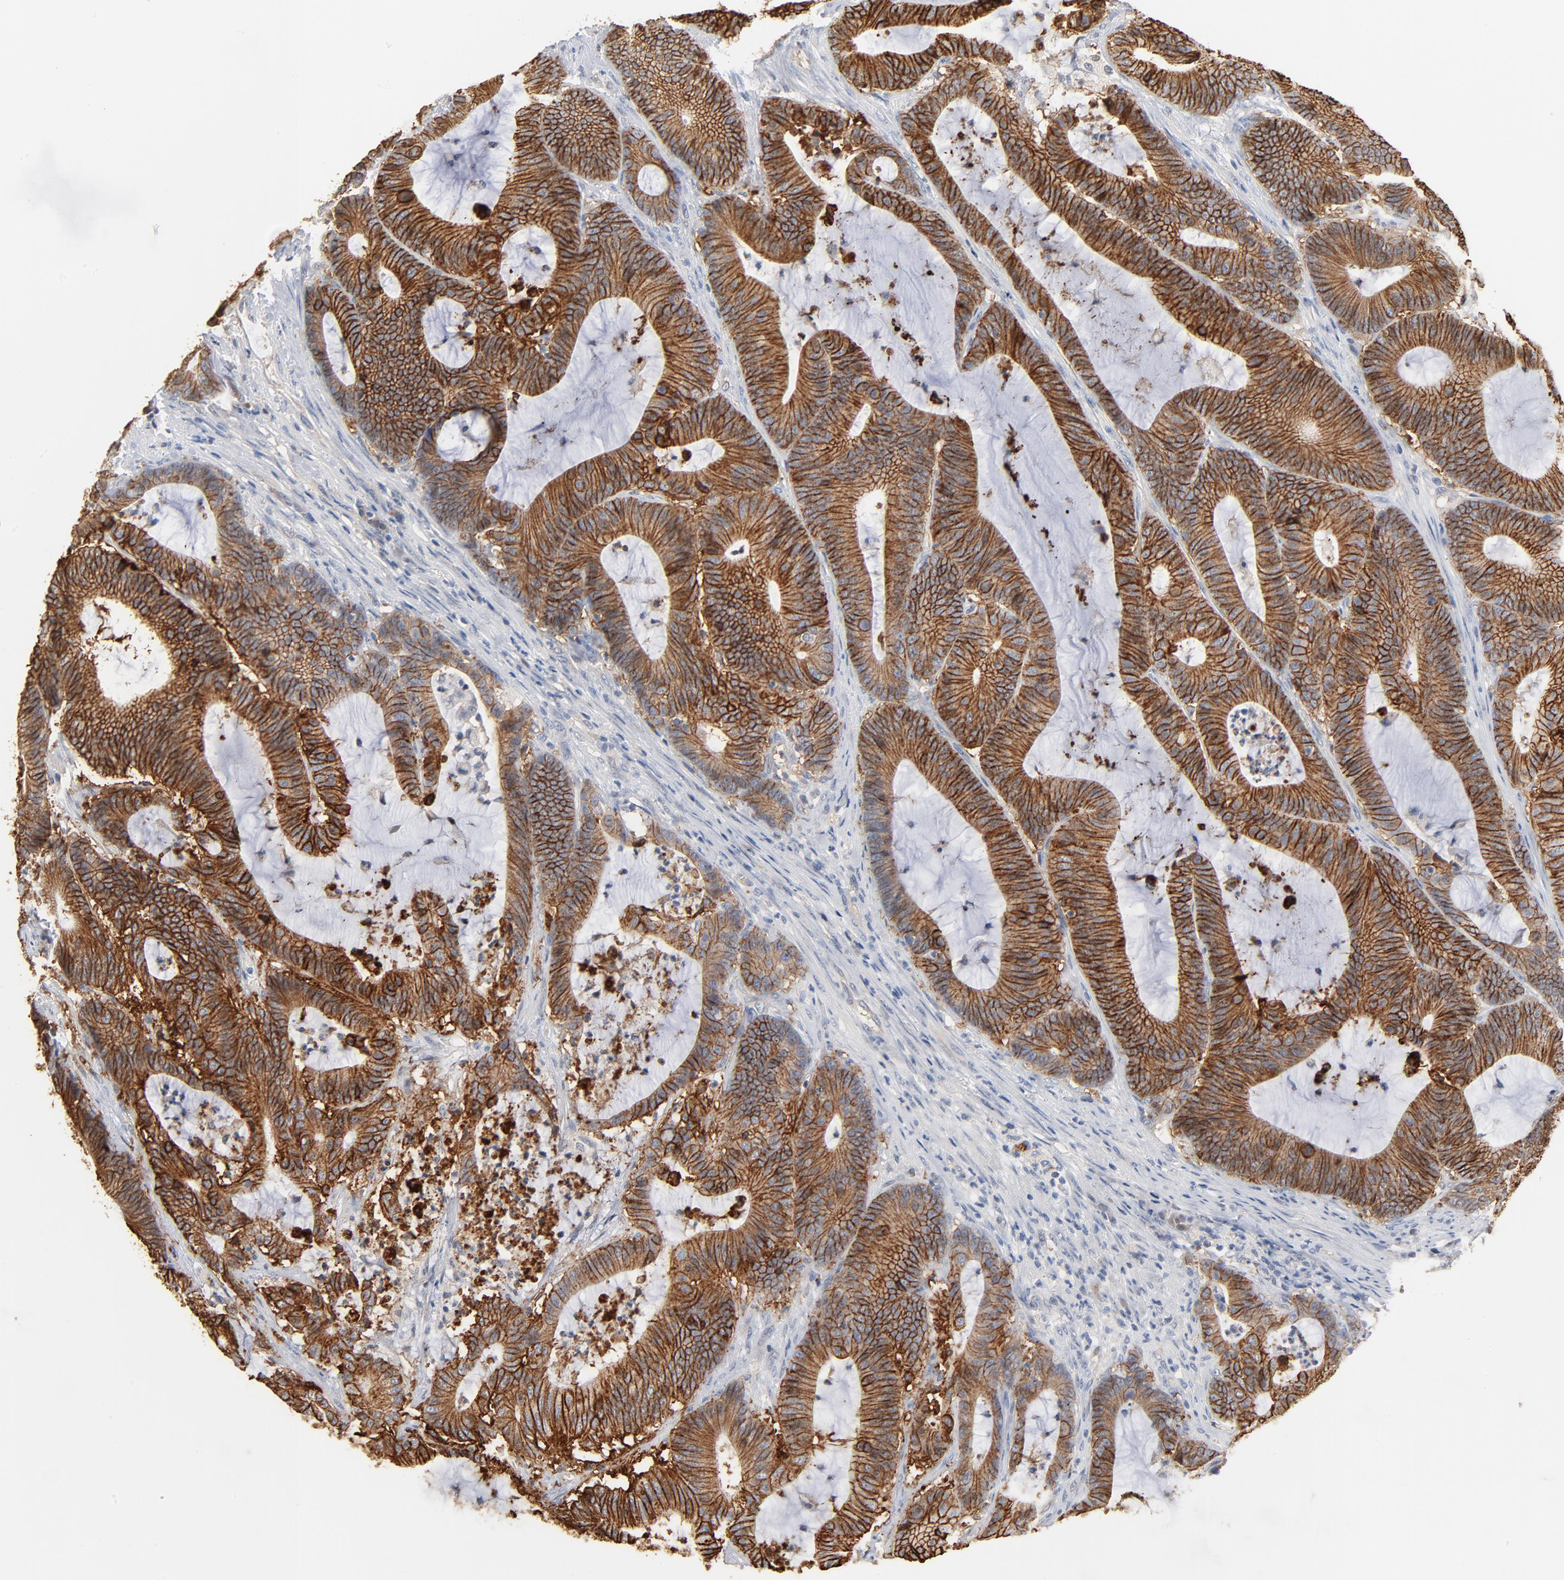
{"staining": {"intensity": "moderate", "quantity": ">75%", "location": "cytoplasmic/membranous"}, "tissue": "colorectal cancer", "cell_type": "Tumor cells", "image_type": "cancer", "snomed": [{"axis": "morphology", "description": "Adenocarcinoma, NOS"}, {"axis": "topography", "description": "Colon"}], "caption": "Immunohistochemical staining of colorectal adenocarcinoma displays moderate cytoplasmic/membranous protein positivity in approximately >75% of tumor cells.", "gene": "EPCAM", "patient": {"sex": "female", "age": 84}}